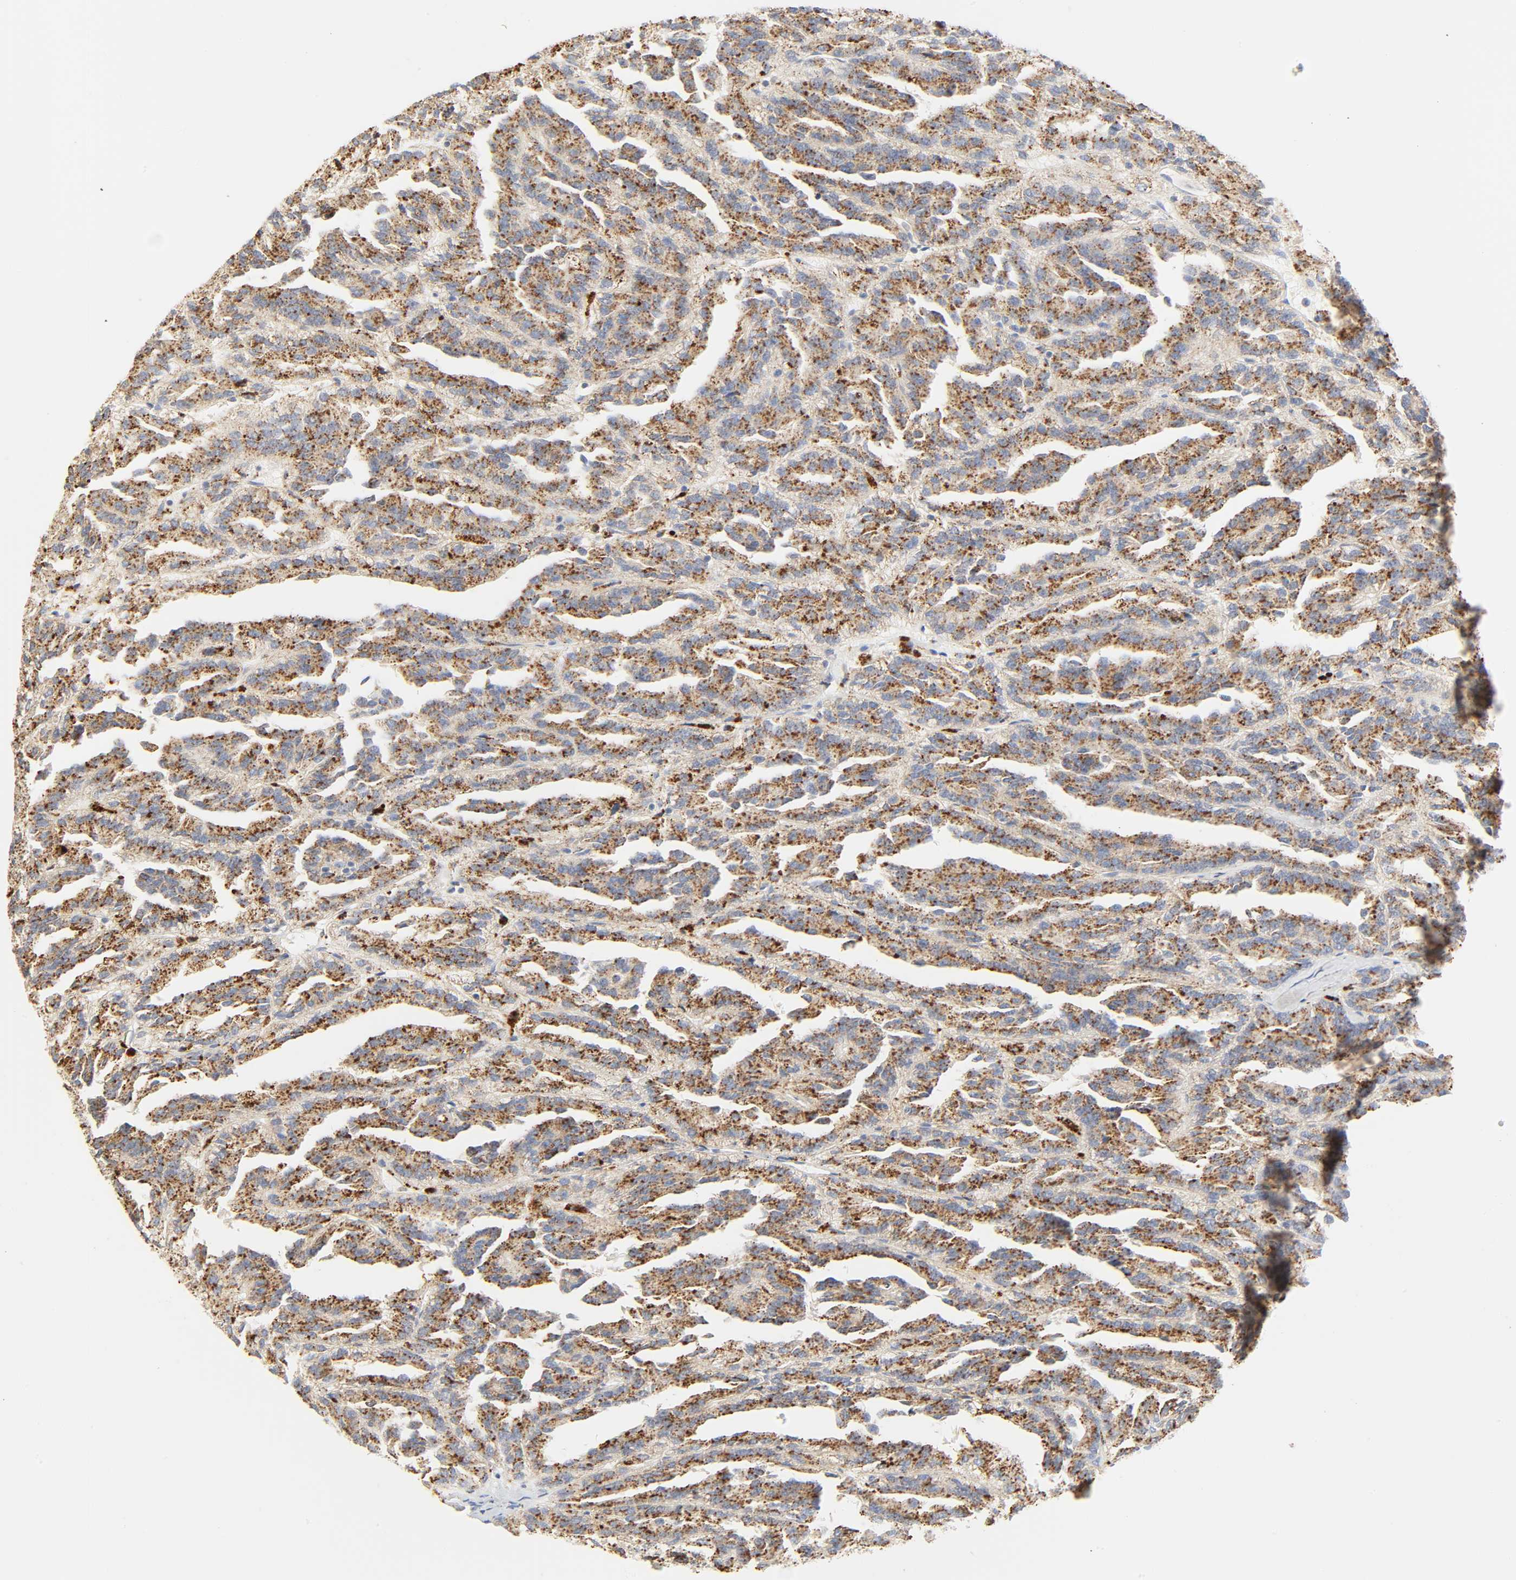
{"staining": {"intensity": "strong", "quantity": ">75%", "location": "cytoplasmic/membranous"}, "tissue": "renal cancer", "cell_type": "Tumor cells", "image_type": "cancer", "snomed": [{"axis": "morphology", "description": "Adenocarcinoma, NOS"}, {"axis": "topography", "description": "Kidney"}], "caption": "Immunohistochemical staining of renal cancer shows high levels of strong cytoplasmic/membranous expression in about >75% of tumor cells.", "gene": "CAMK2A", "patient": {"sex": "male", "age": 46}}